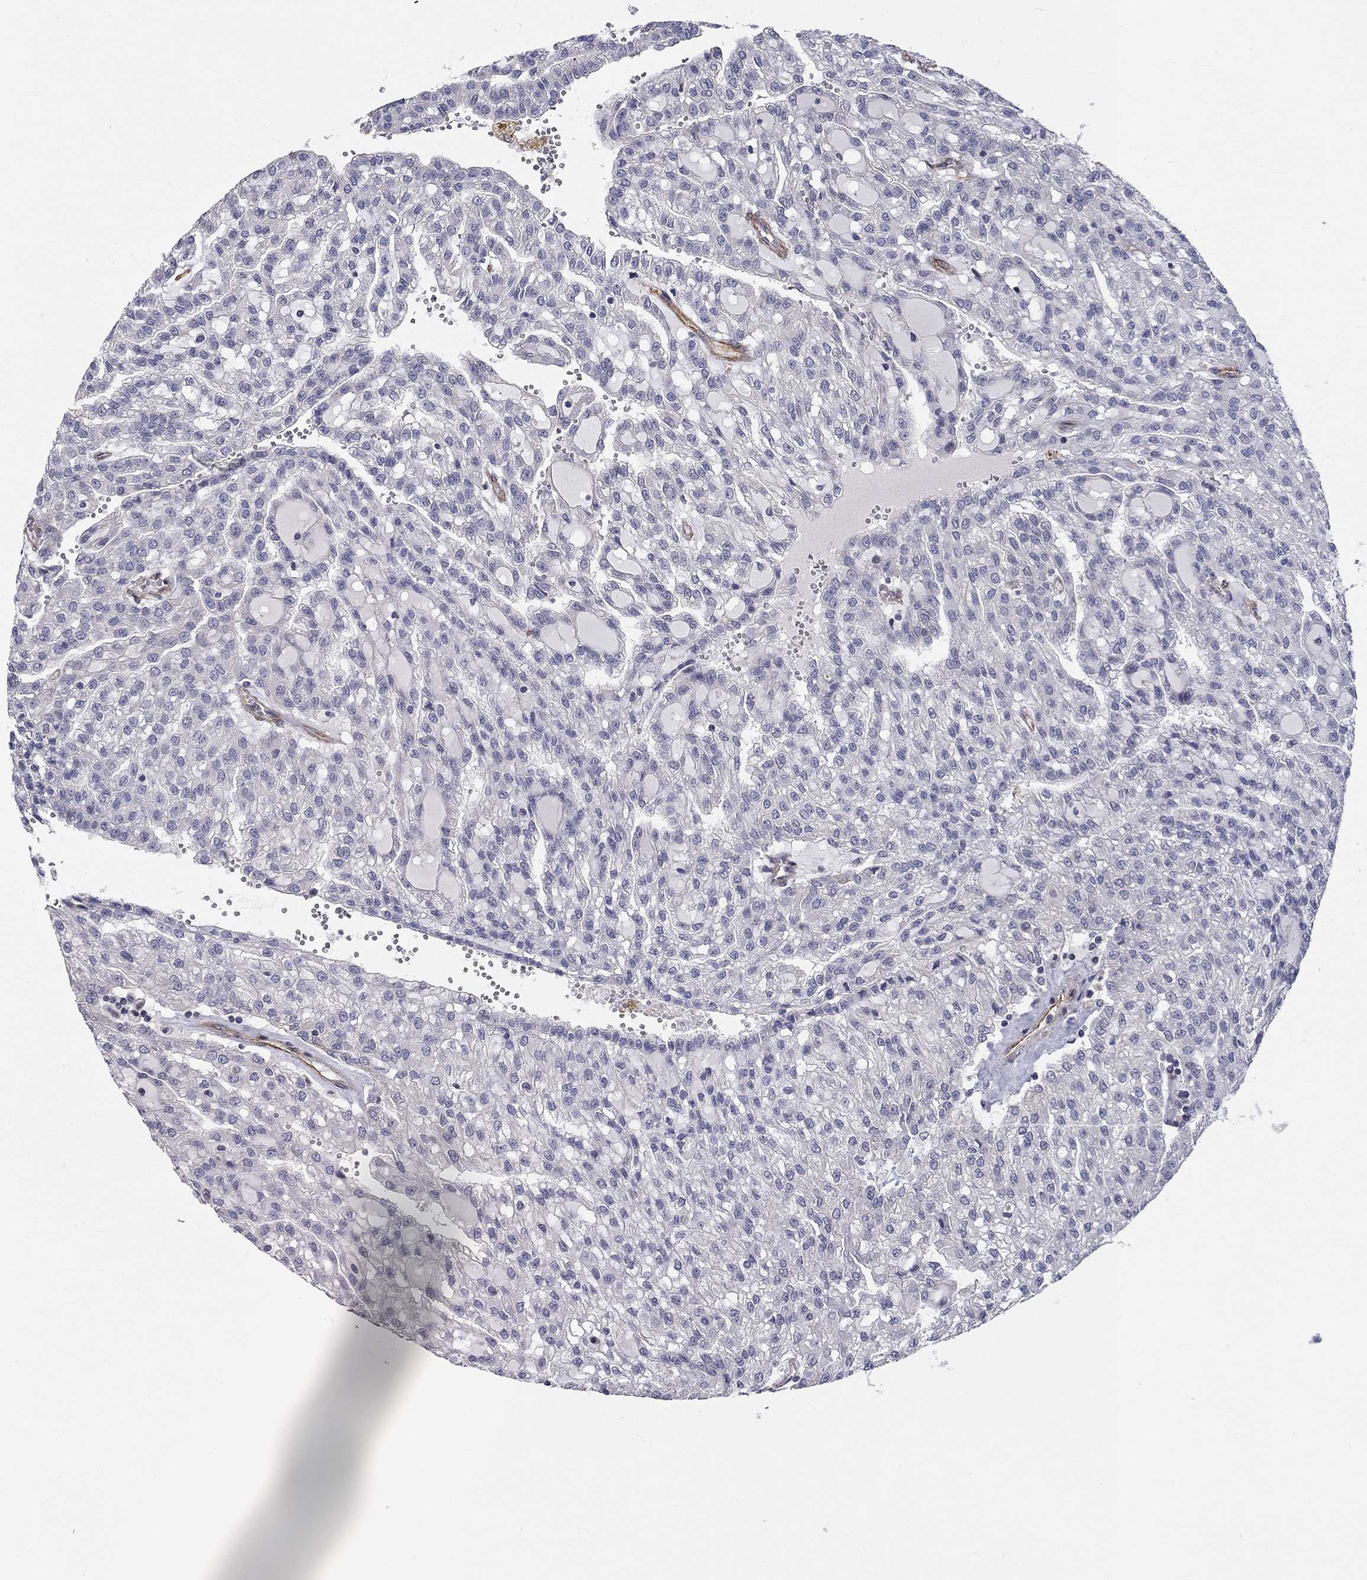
{"staining": {"intensity": "negative", "quantity": "none", "location": "none"}, "tissue": "renal cancer", "cell_type": "Tumor cells", "image_type": "cancer", "snomed": [{"axis": "morphology", "description": "Adenocarcinoma, NOS"}, {"axis": "topography", "description": "Kidney"}], "caption": "Tumor cells show no significant positivity in renal cancer (adenocarcinoma).", "gene": "SYNC", "patient": {"sex": "male", "age": 63}}